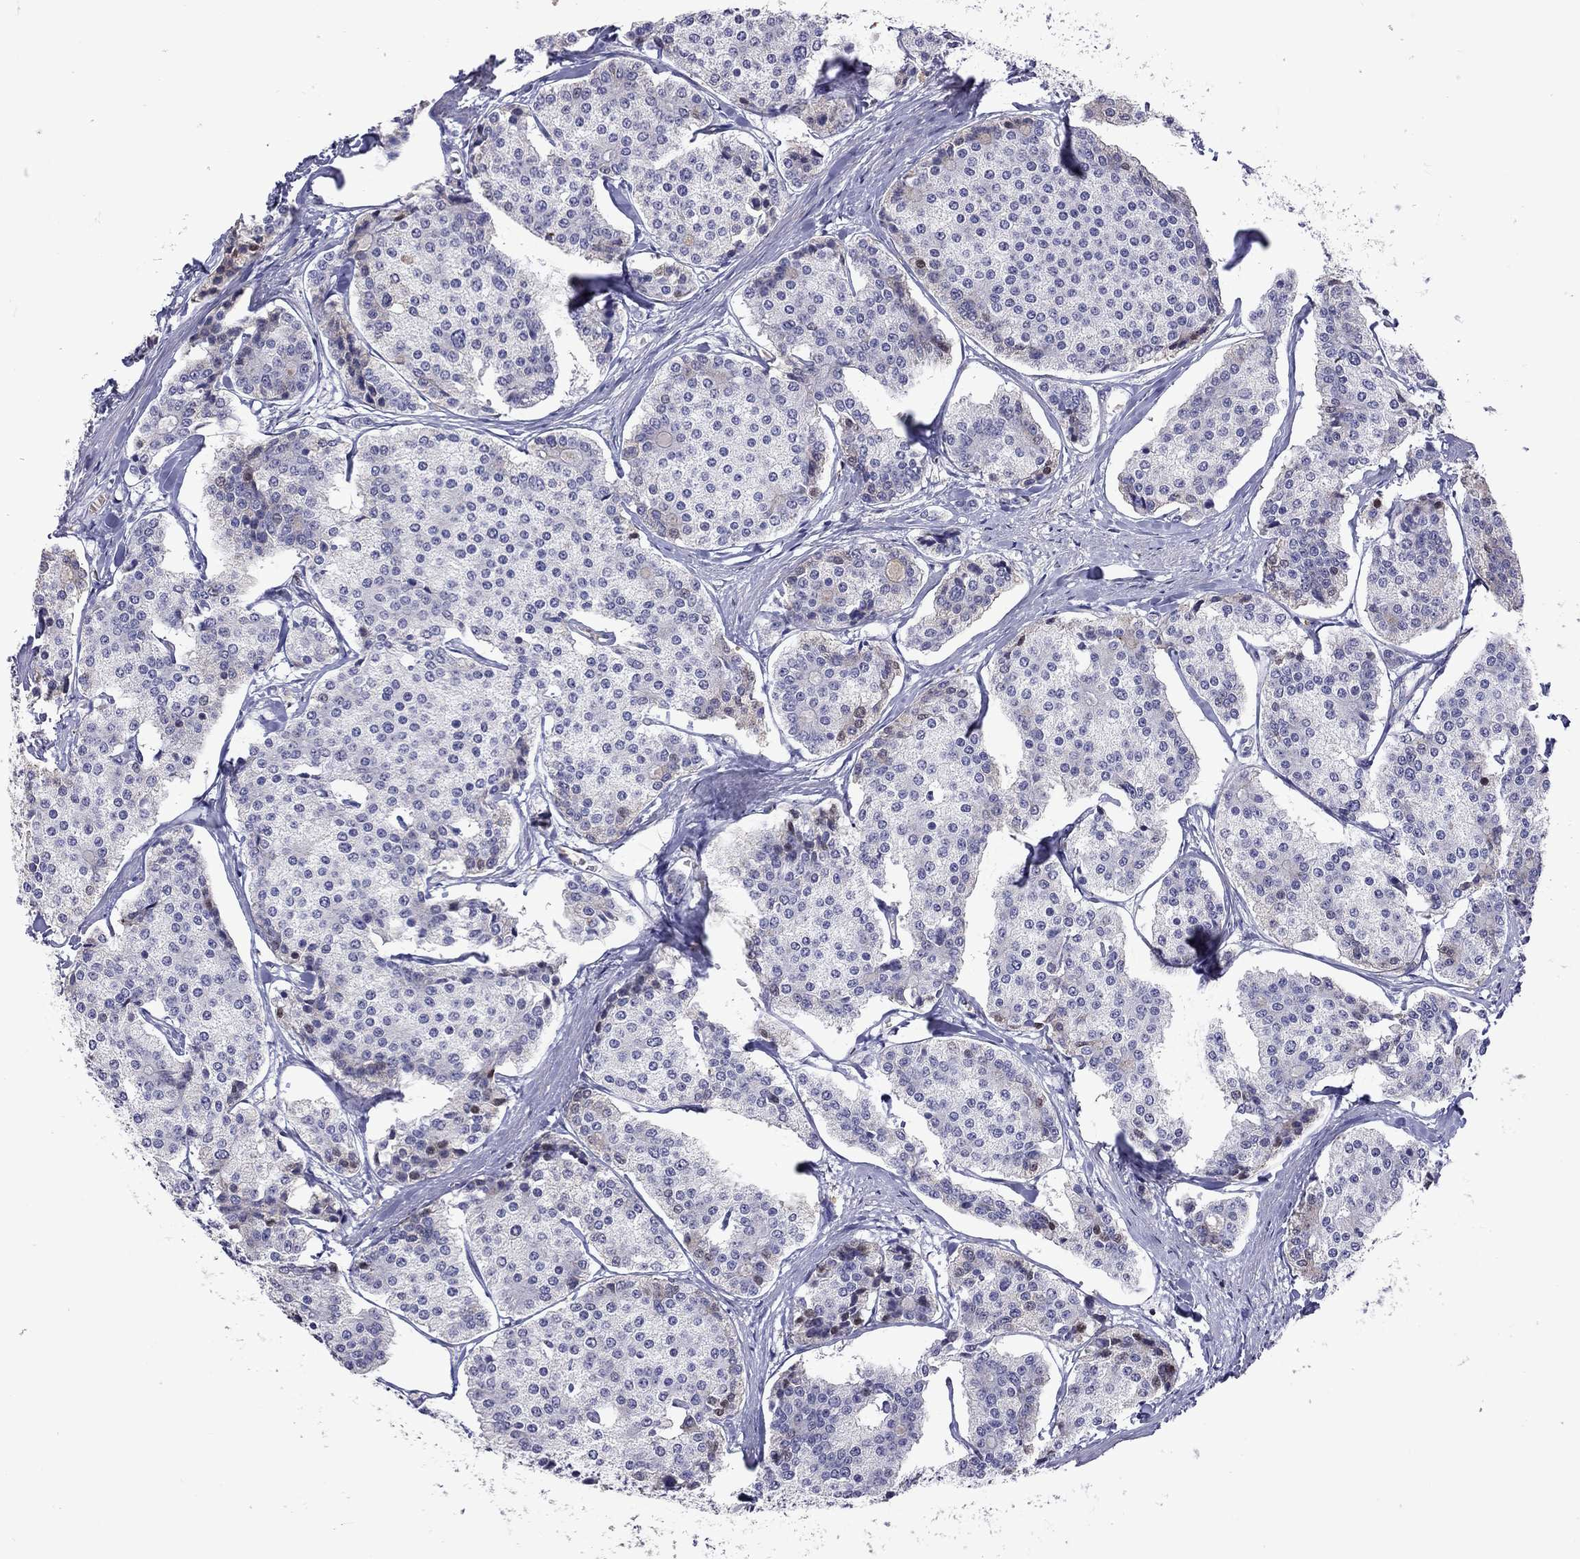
{"staining": {"intensity": "negative", "quantity": "none", "location": "none"}, "tissue": "carcinoid", "cell_type": "Tumor cells", "image_type": "cancer", "snomed": [{"axis": "morphology", "description": "Carcinoid, malignant, NOS"}, {"axis": "topography", "description": "Small intestine"}], "caption": "DAB immunohistochemical staining of carcinoid exhibits no significant positivity in tumor cells.", "gene": "SERPINA3", "patient": {"sex": "female", "age": 65}}